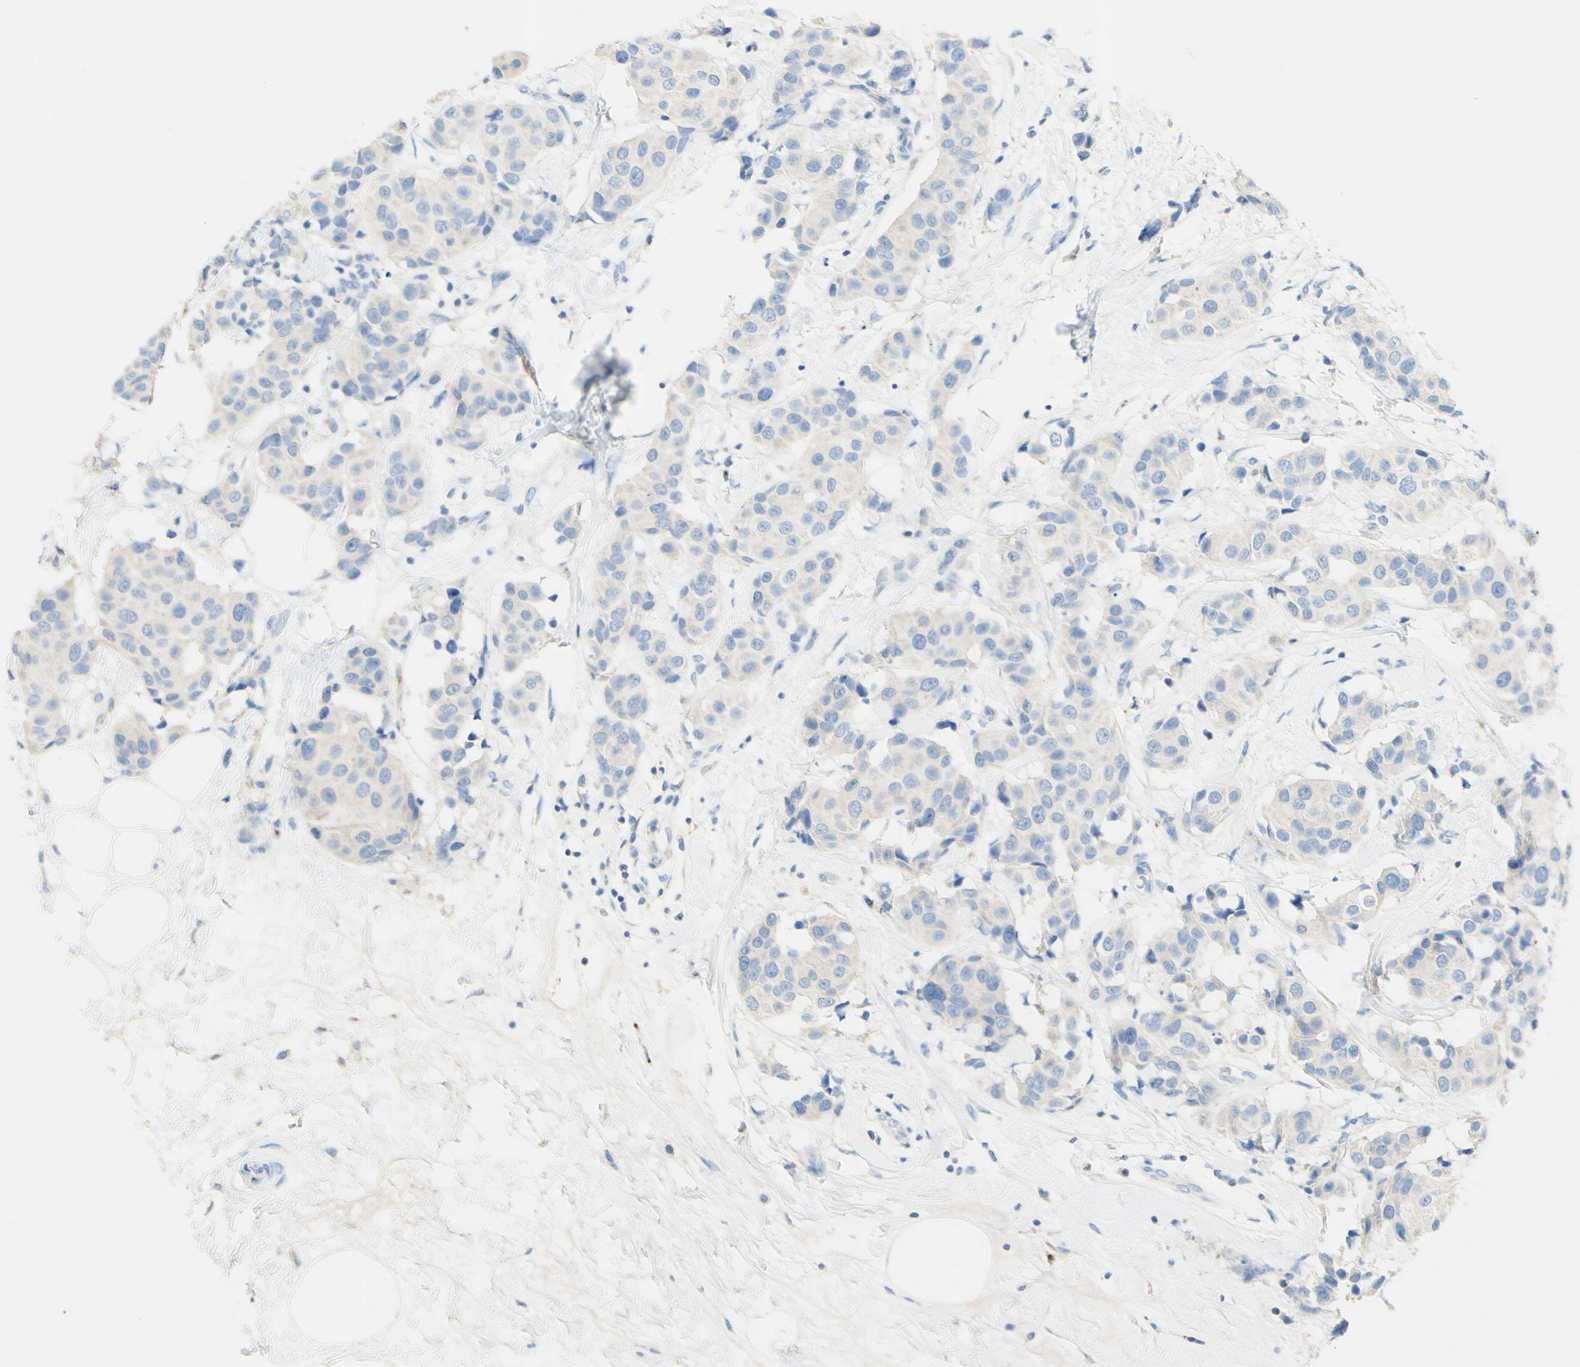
{"staining": {"intensity": "negative", "quantity": "none", "location": "none"}, "tissue": "breast cancer", "cell_type": "Tumor cells", "image_type": "cancer", "snomed": [{"axis": "morphology", "description": "Normal tissue, NOS"}, {"axis": "morphology", "description": "Duct carcinoma"}, {"axis": "topography", "description": "Breast"}], "caption": "Tumor cells show no significant positivity in breast cancer (infiltrating ductal carcinoma).", "gene": "FGF4", "patient": {"sex": "female", "age": 39}}